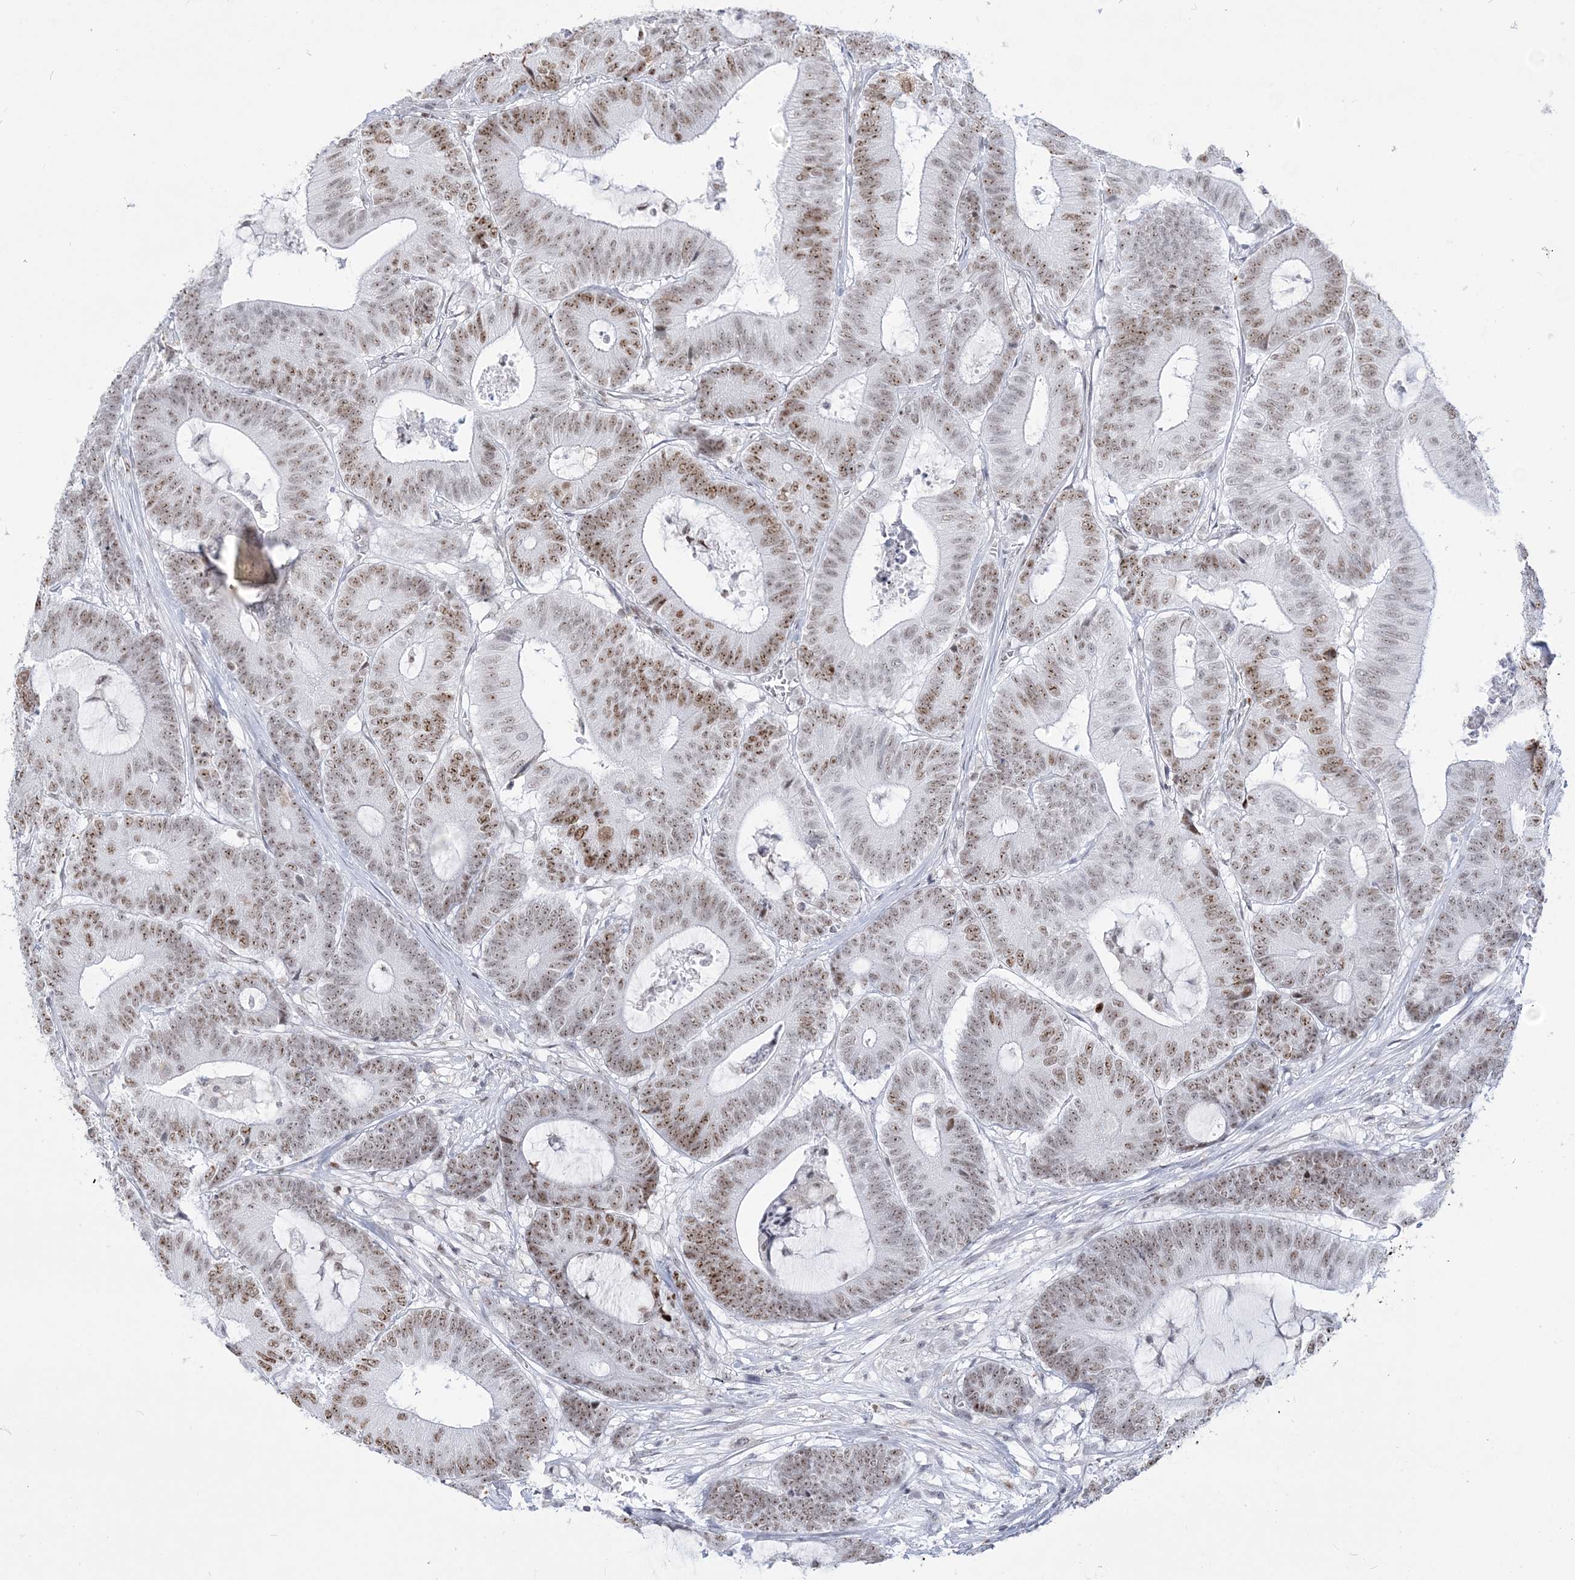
{"staining": {"intensity": "strong", "quantity": ">75%", "location": "nuclear"}, "tissue": "colorectal cancer", "cell_type": "Tumor cells", "image_type": "cancer", "snomed": [{"axis": "morphology", "description": "Adenocarcinoma, NOS"}, {"axis": "topography", "description": "Colon"}], "caption": "A micrograph showing strong nuclear staining in approximately >75% of tumor cells in colorectal cancer (adenocarcinoma), as visualized by brown immunohistochemical staining.", "gene": "DDX21", "patient": {"sex": "female", "age": 84}}